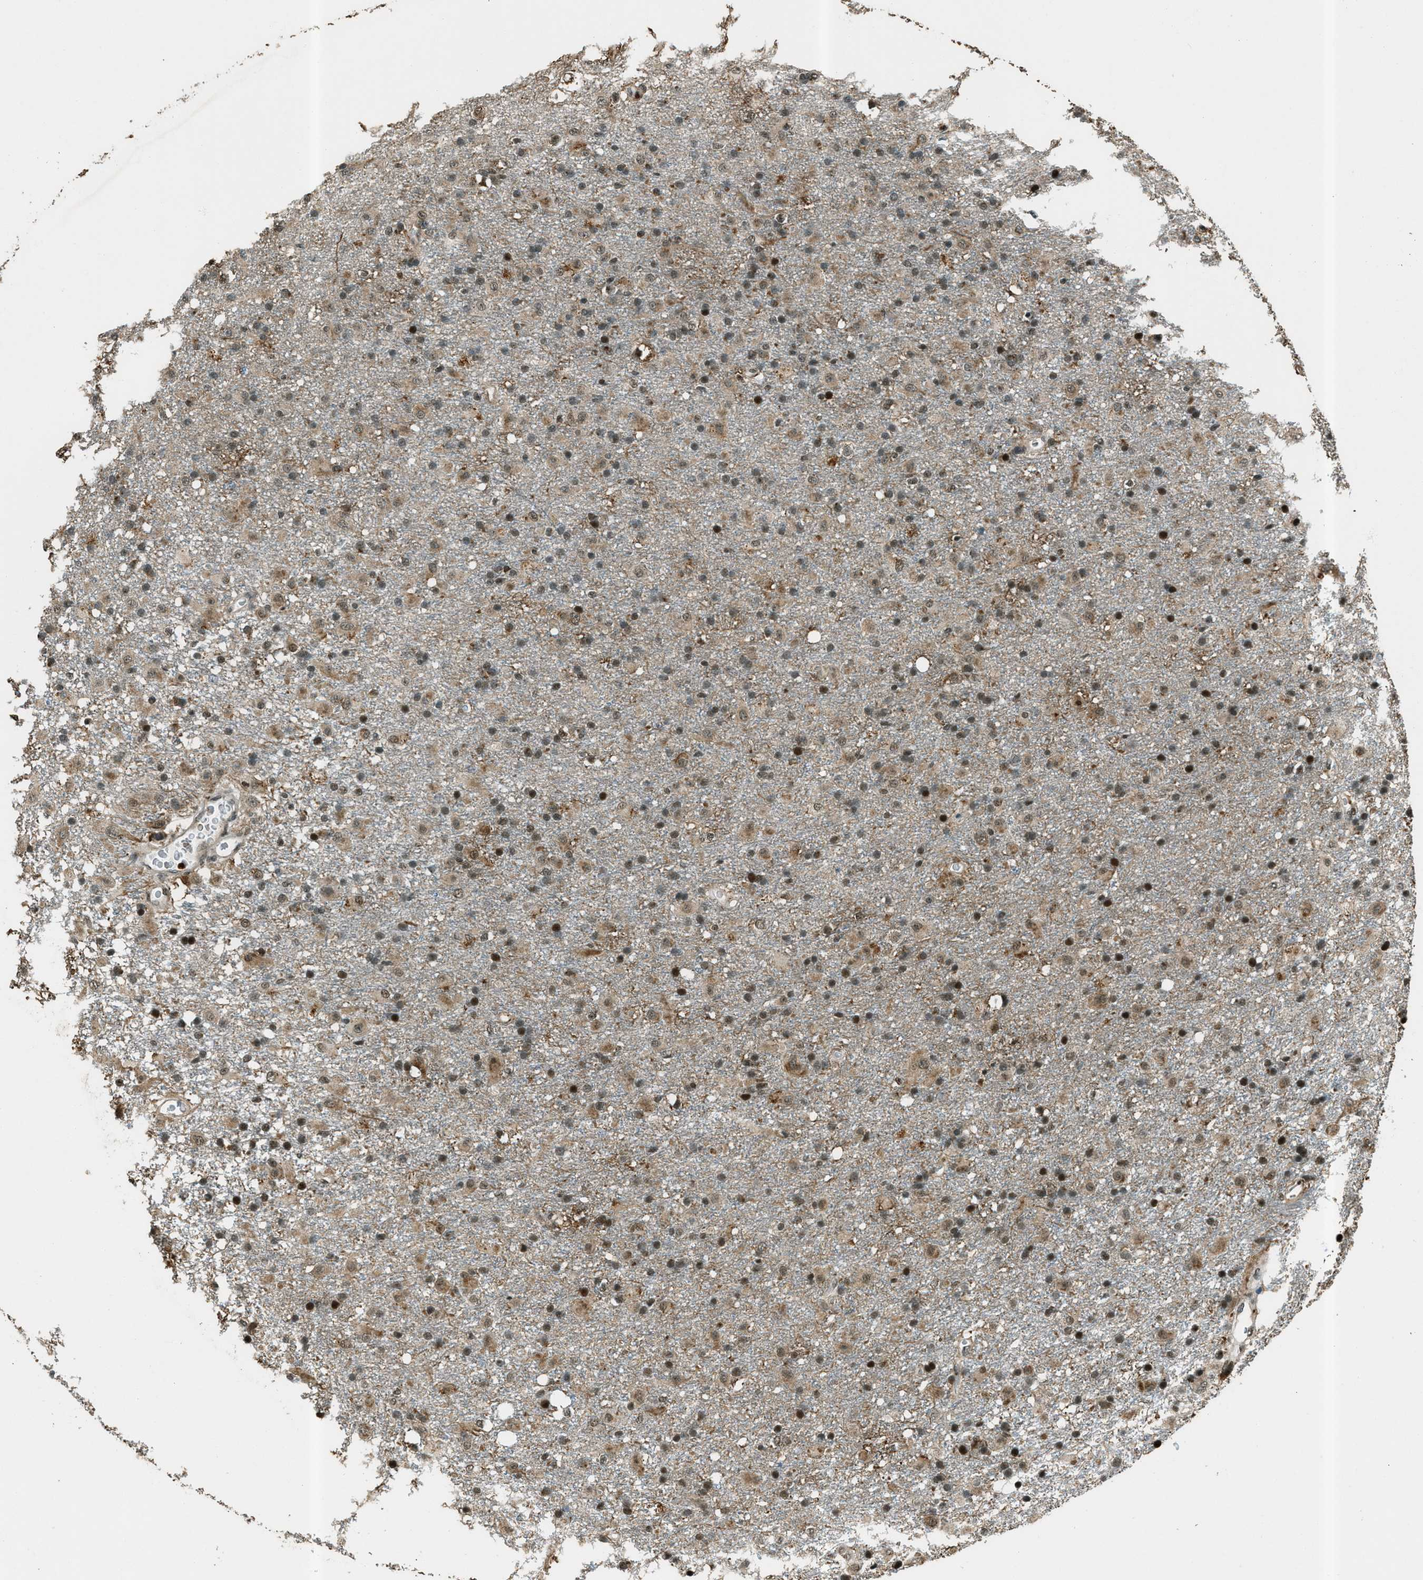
{"staining": {"intensity": "moderate", "quantity": ">75%", "location": "cytoplasmic/membranous,nuclear"}, "tissue": "glioma", "cell_type": "Tumor cells", "image_type": "cancer", "snomed": [{"axis": "morphology", "description": "Glioma, malignant, Low grade"}, {"axis": "topography", "description": "Brain"}], "caption": "Glioma was stained to show a protein in brown. There is medium levels of moderate cytoplasmic/membranous and nuclear expression in about >75% of tumor cells.", "gene": "TARDBP", "patient": {"sex": "male", "age": 65}}